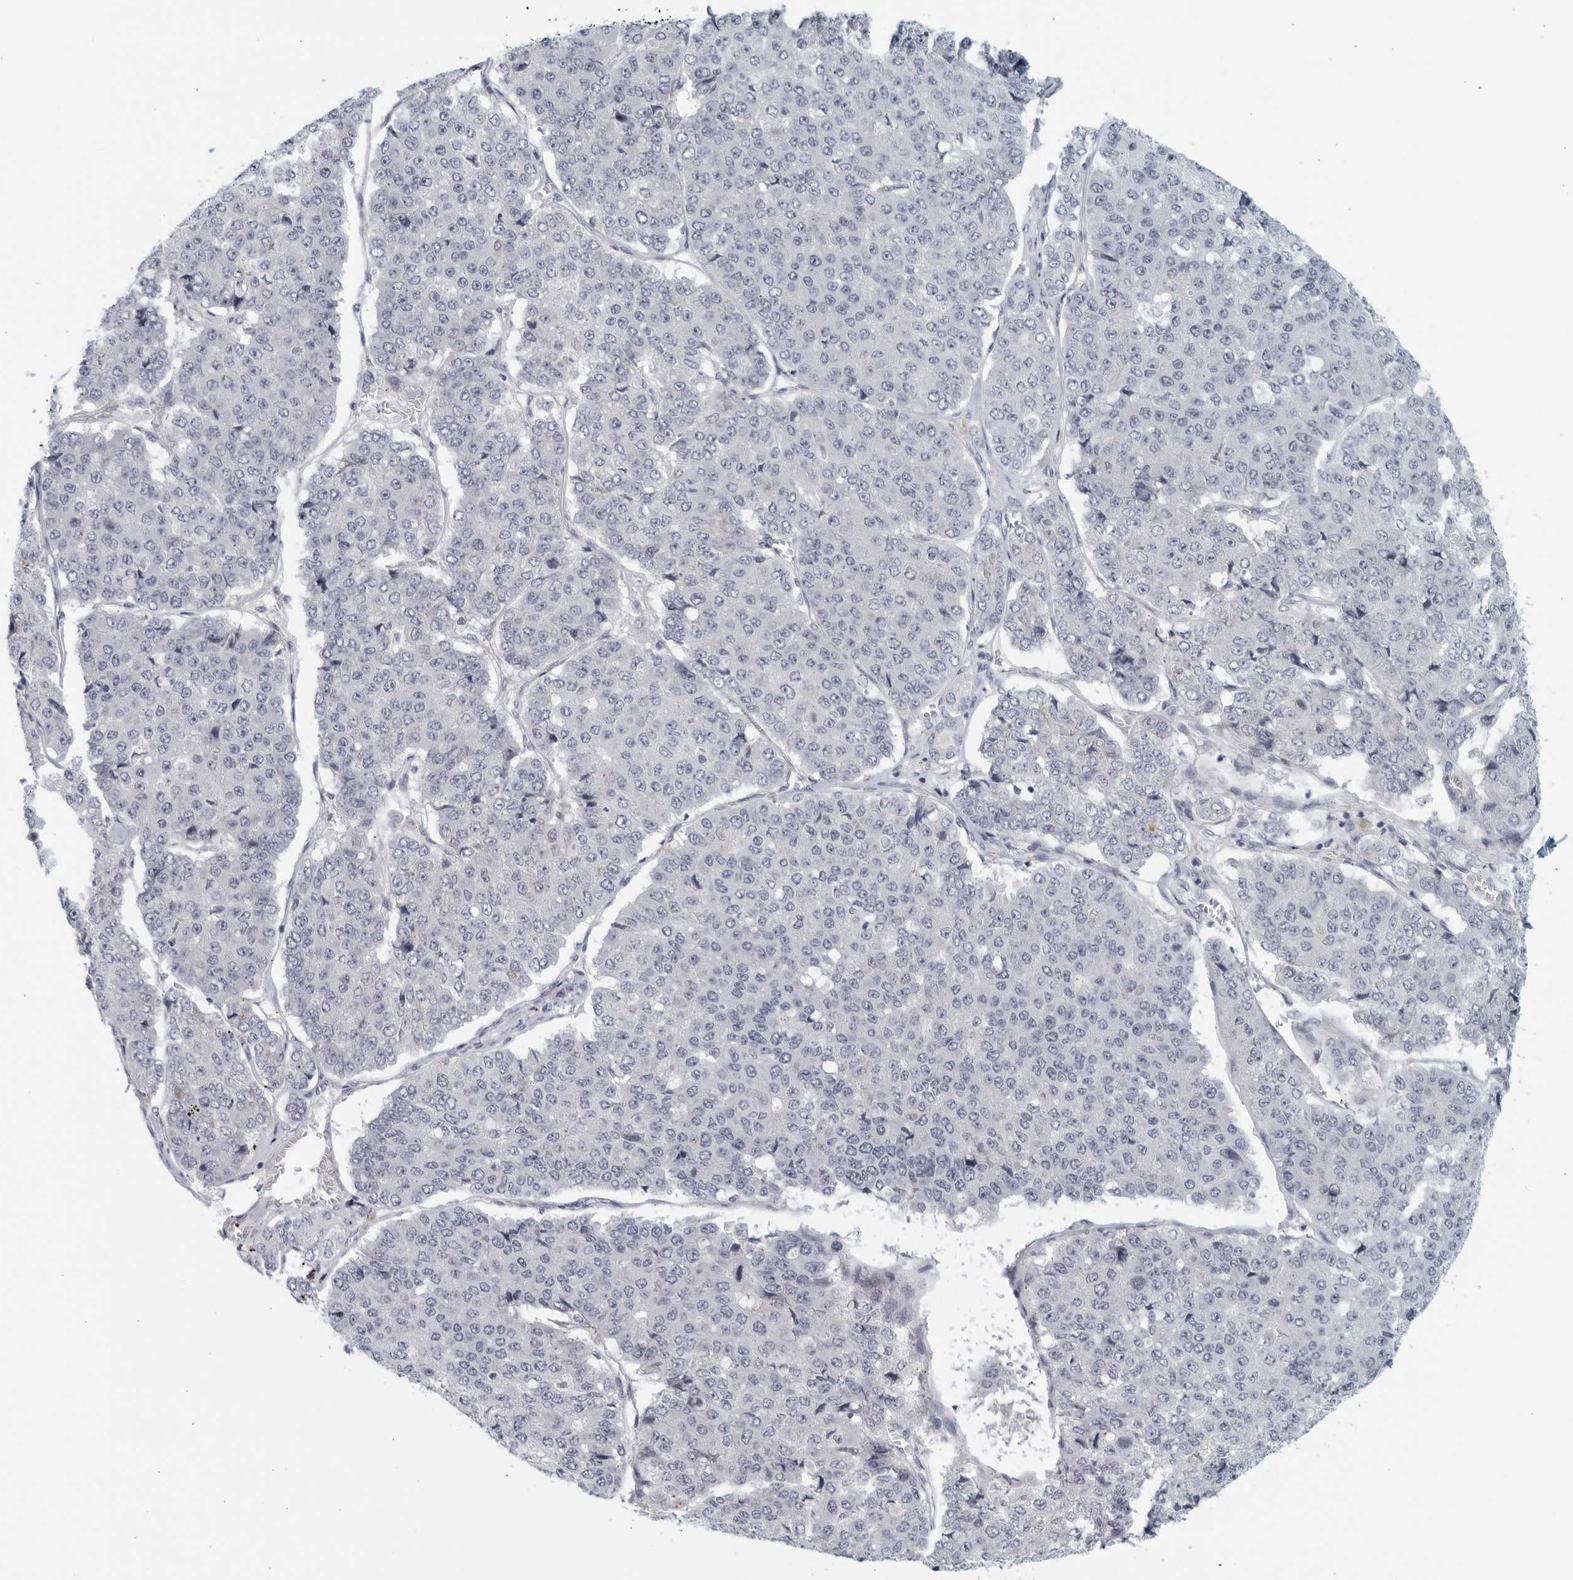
{"staining": {"intensity": "negative", "quantity": "none", "location": "none"}, "tissue": "pancreatic cancer", "cell_type": "Tumor cells", "image_type": "cancer", "snomed": [{"axis": "morphology", "description": "Adenocarcinoma, NOS"}, {"axis": "topography", "description": "Pancreas"}], "caption": "Immunohistochemistry of adenocarcinoma (pancreatic) displays no staining in tumor cells.", "gene": "MATN1", "patient": {"sex": "male", "age": 50}}